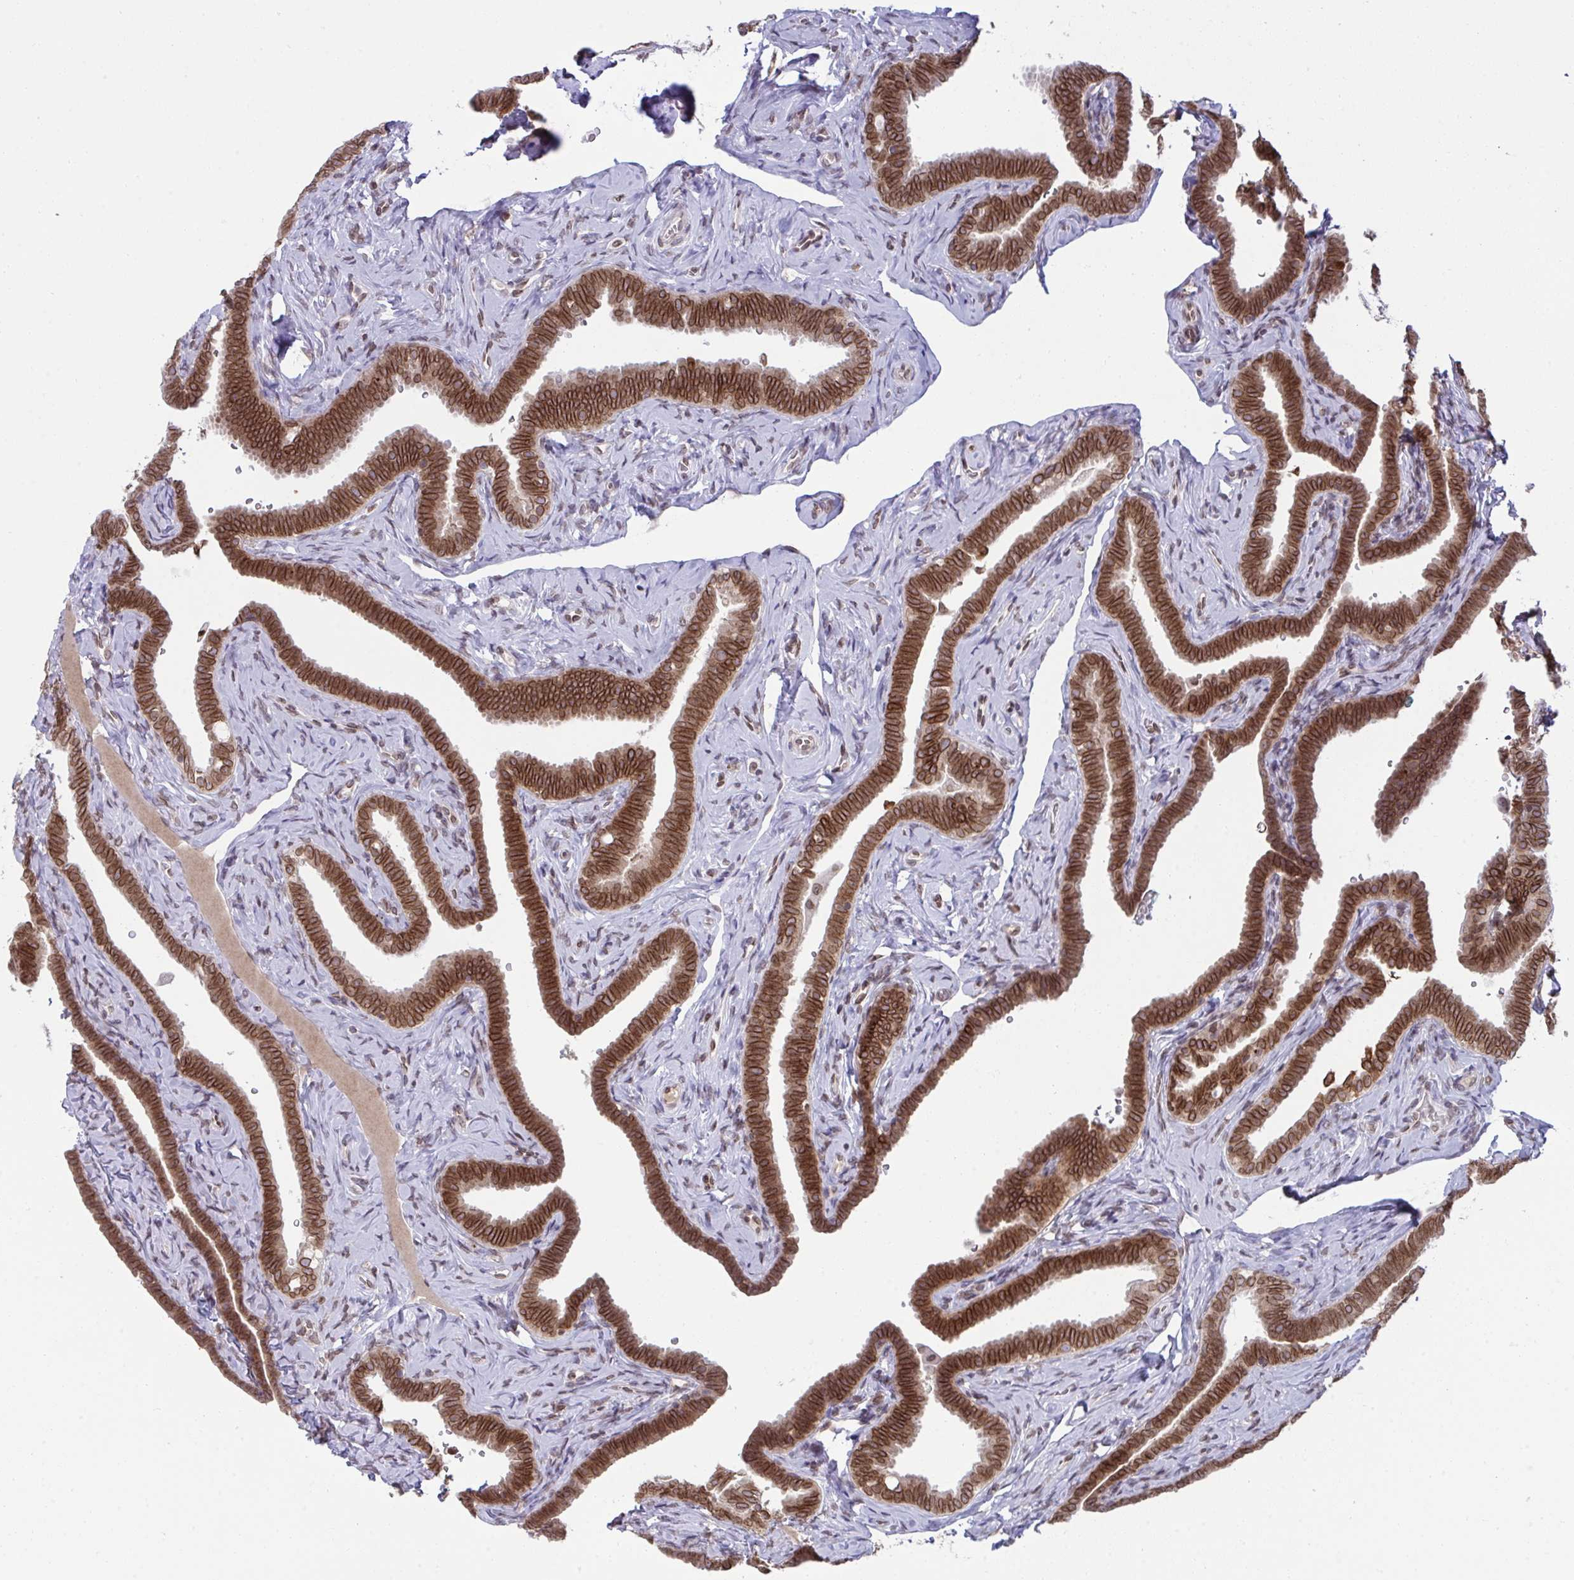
{"staining": {"intensity": "moderate", "quantity": ">75%", "location": "cytoplasmic/membranous,nuclear"}, "tissue": "fallopian tube", "cell_type": "Glandular cells", "image_type": "normal", "snomed": [{"axis": "morphology", "description": "Normal tissue, NOS"}, {"axis": "topography", "description": "Fallopian tube"}], "caption": "High-magnification brightfield microscopy of unremarkable fallopian tube stained with DAB (brown) and counterstained with hematoxylin (blue). glandular cells exhibit moderate cytoplasmic/membranous,nuclear positivity is appreciated in about>75% of cells.", "gene": "RANBP2", "patient": {"sex": "female", "age": 69}}